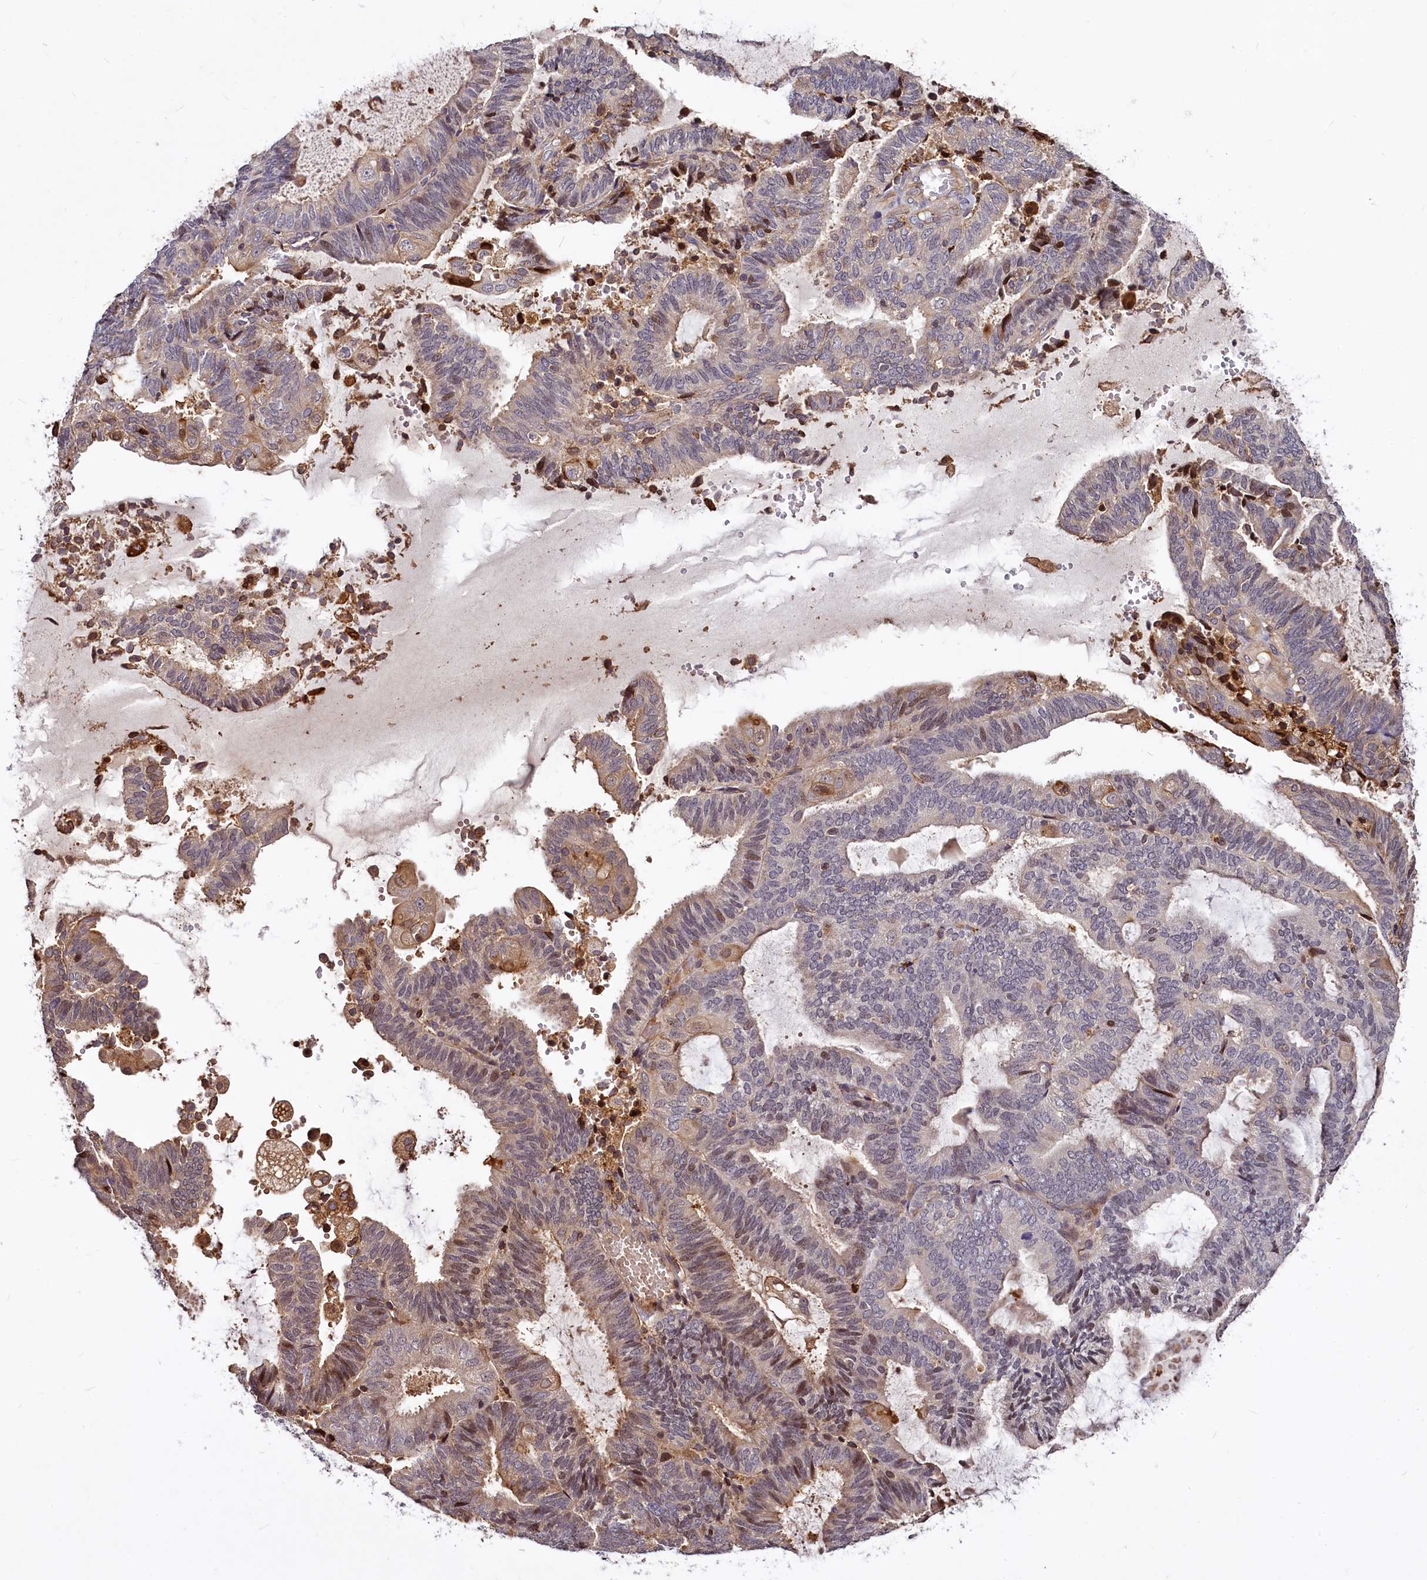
{"staining": {"intensity": "moderate", "quantity": "<25%", "location": "cytoplasmic/membranous,nuclear"}, "tissue": "endometrial cancer", "cell_type": "Tumor cells", "image_type": "cancer", "snomed": [{"axis": "morphology", "description": "Adenocarcinoma, NOS"}, {"axis": "topography", "description": "Endometrium"}], "caption": "Protein analysis of adenocarcinoma (endometrial) tissue shows moderate cytoplasmic/membranous and nuclear positivity in approximately <25% of tumor cells.", "gene": "ATG101", "patient": {"sex": "female", "age": 81}}